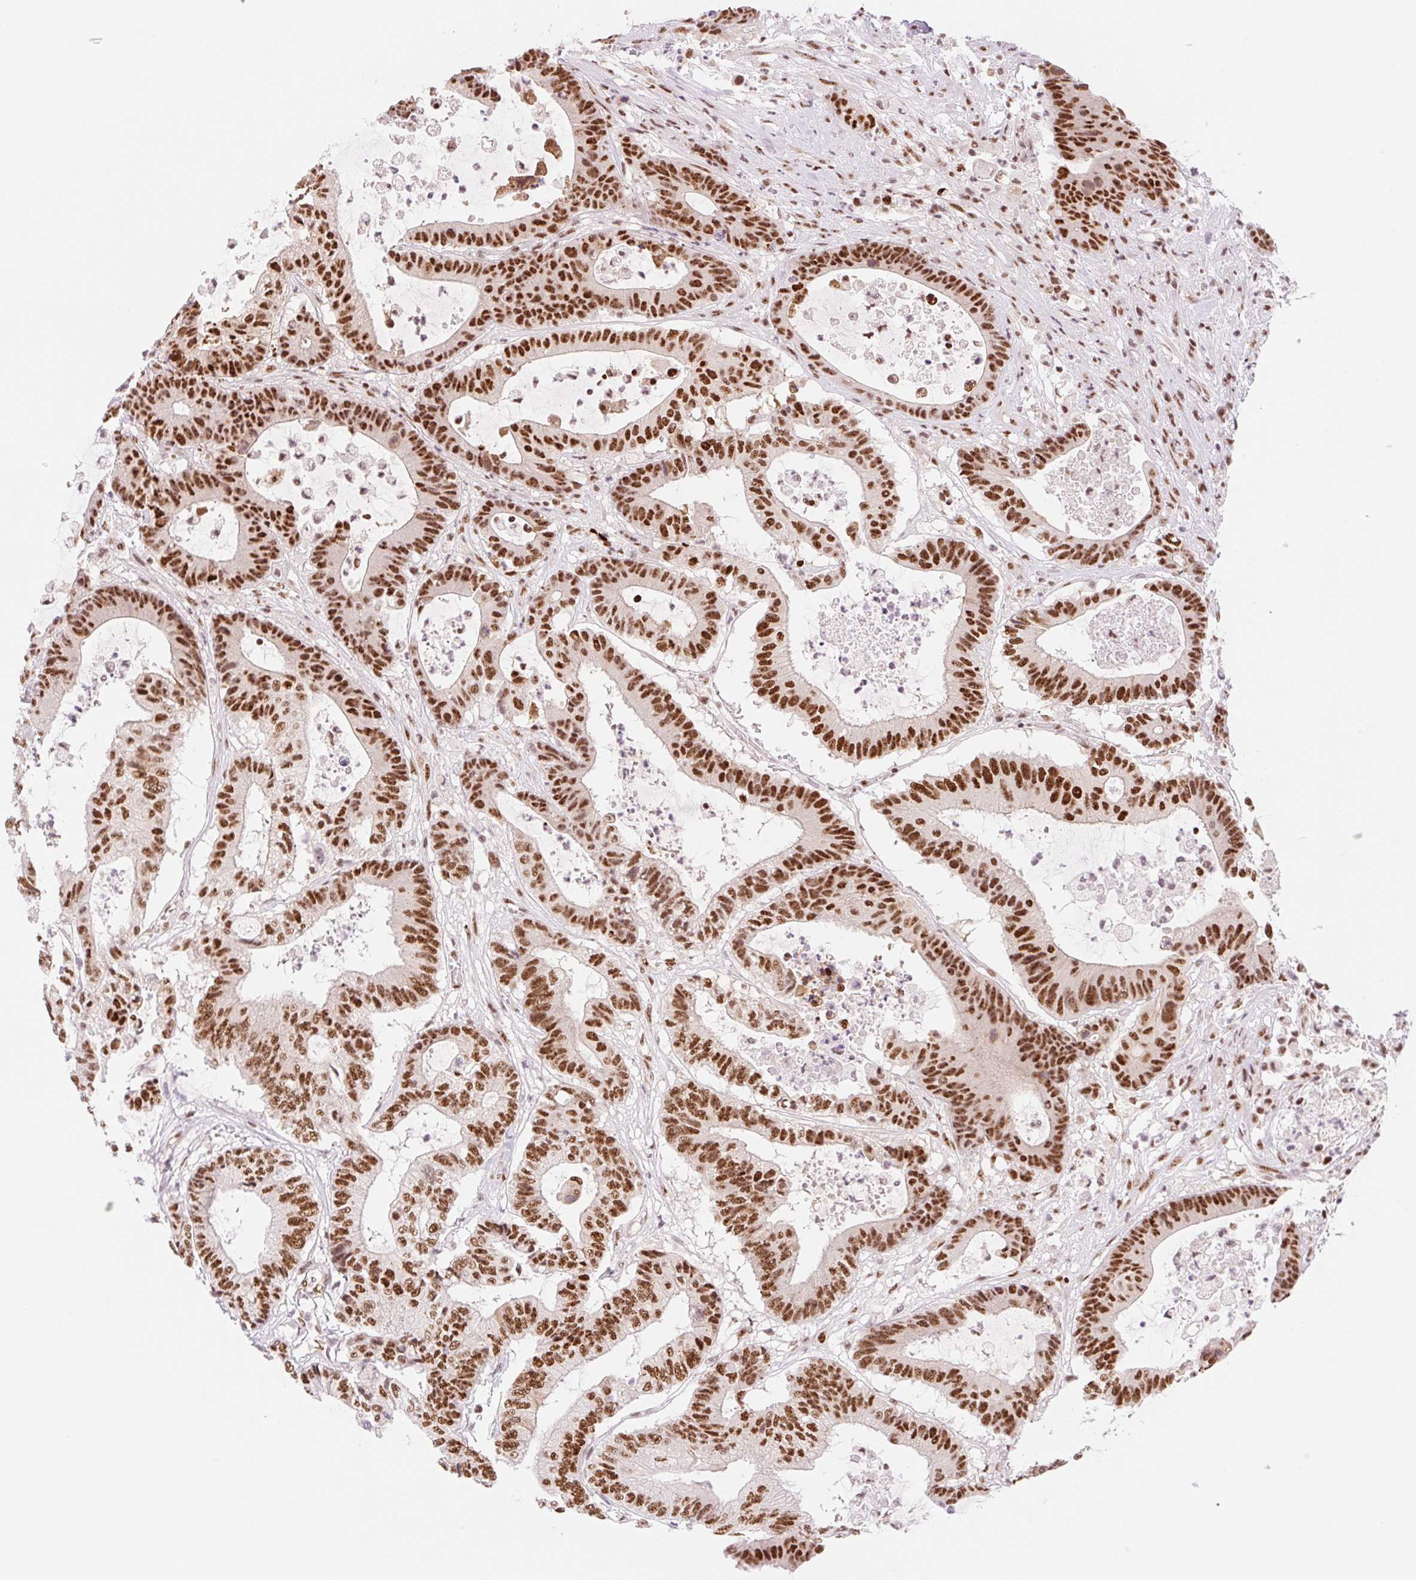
{"staining": {"intensity": "strong", "quantity": ">75%", "location": "nuclear"}, "tissue": "colorectal cancer", "cell_type": "Tumor cells", "image_type": "cancer", "snomed": [{"axis": "morphology", "description": "Adenocarcinoma, NOS"}, {"axis": "topography", "description": "Colon"}], "caption": "Immunohistochemical staining of human colorectal cancer exhibits high levels of strong nuclear expression in approximately >75% of tumor cells. (DAB IHC with brightfield microscopy, high magnification).", "gene": "PRDM11", "patient": {"sex": "female", "age": 84}}